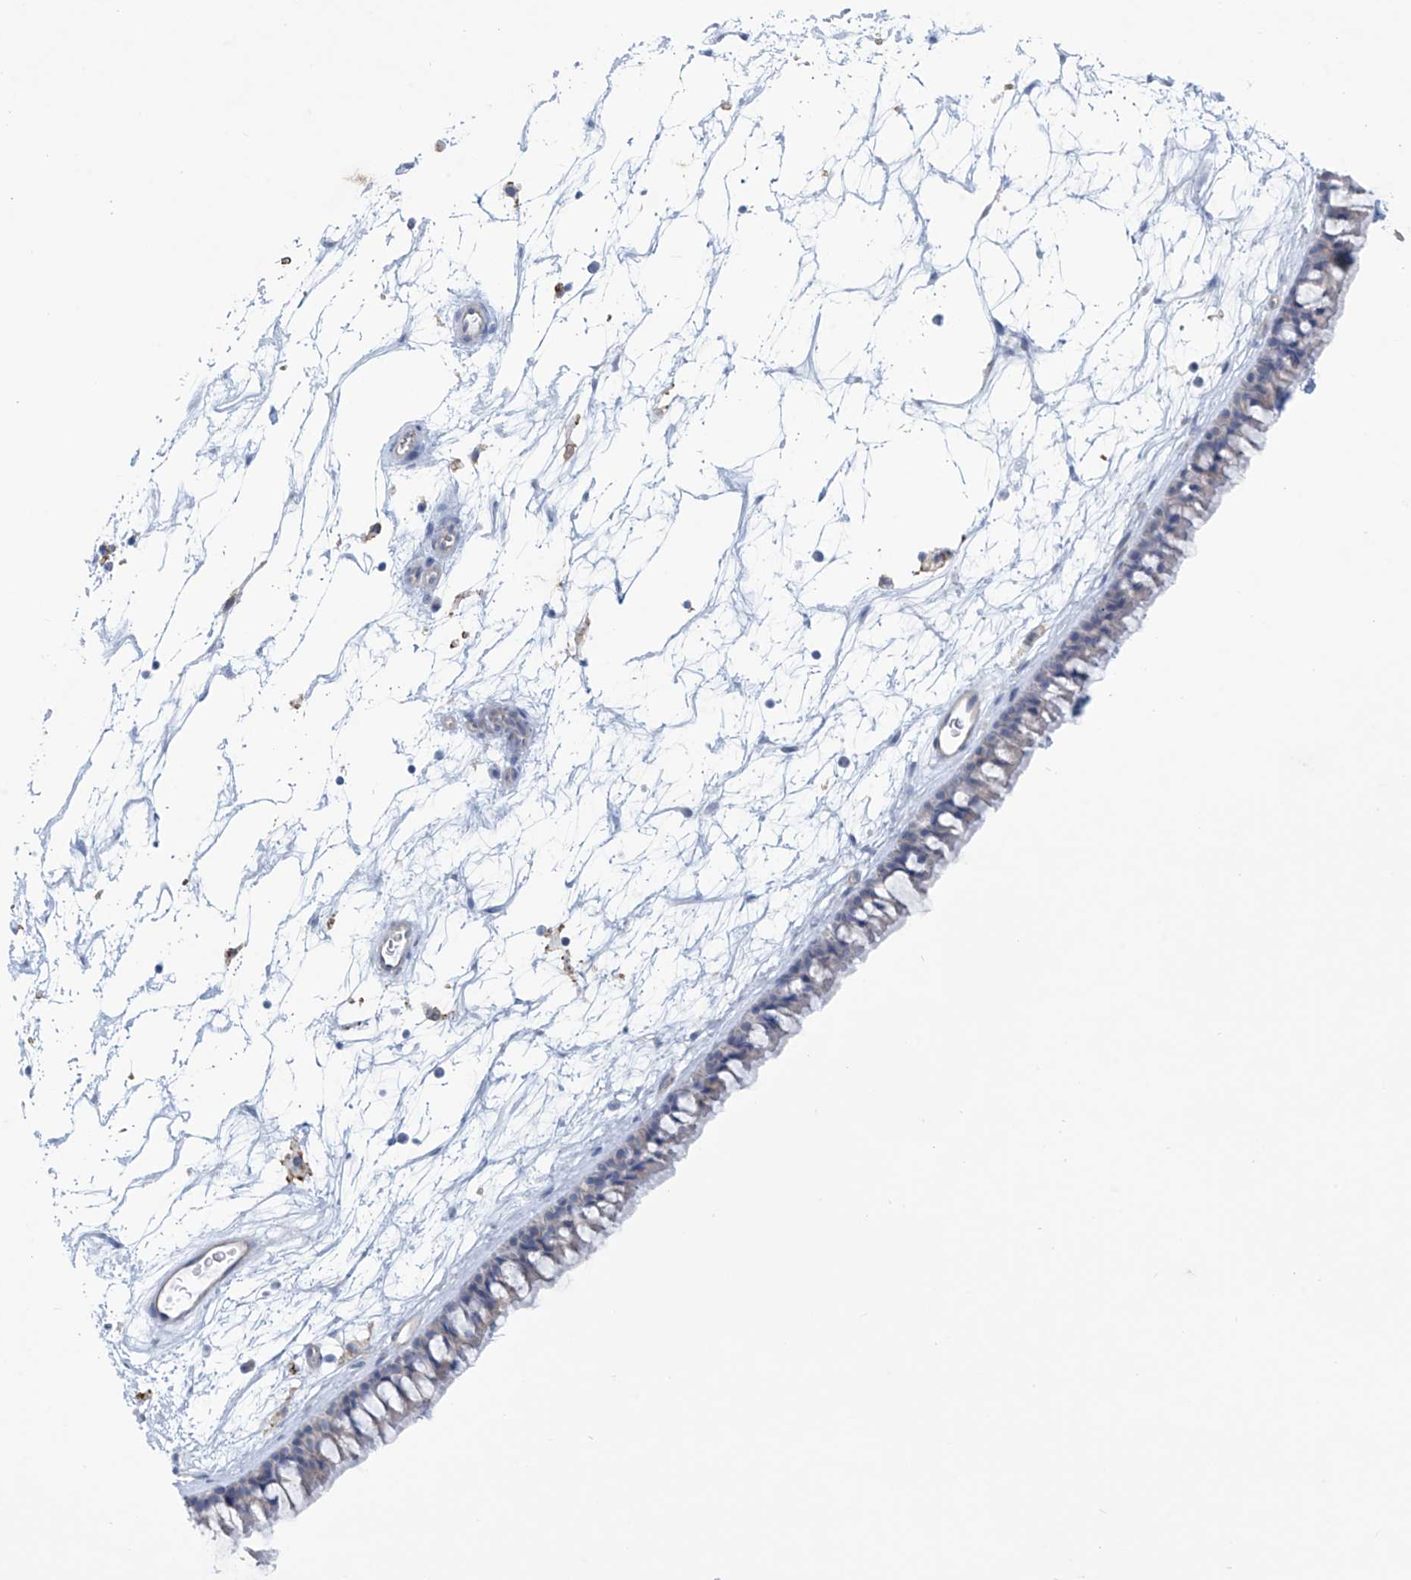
{"staining": {"intensity": "negative", "quantity": "none", "location": "none"}, "tissue": "nasopharynx", "cell_type": "Respiratory epithelial cells", "image_type": "normal", "snomed": [{"axis": "morphology", "description": "Normal tissue, NOS"}, {"axis": "topography", "description": "Nasopharynx"}], "caption": "The image displays no significant expression in respiratory epithelial cells of nasopharynx. (Stains: DAB immunohistochemistry (IHC) with hematoxylin counter stain, Microscopy: brightfield microscopy at high magnification).", "gene": "ABHD13", "patient": {"sex": "male", "age": 64}}